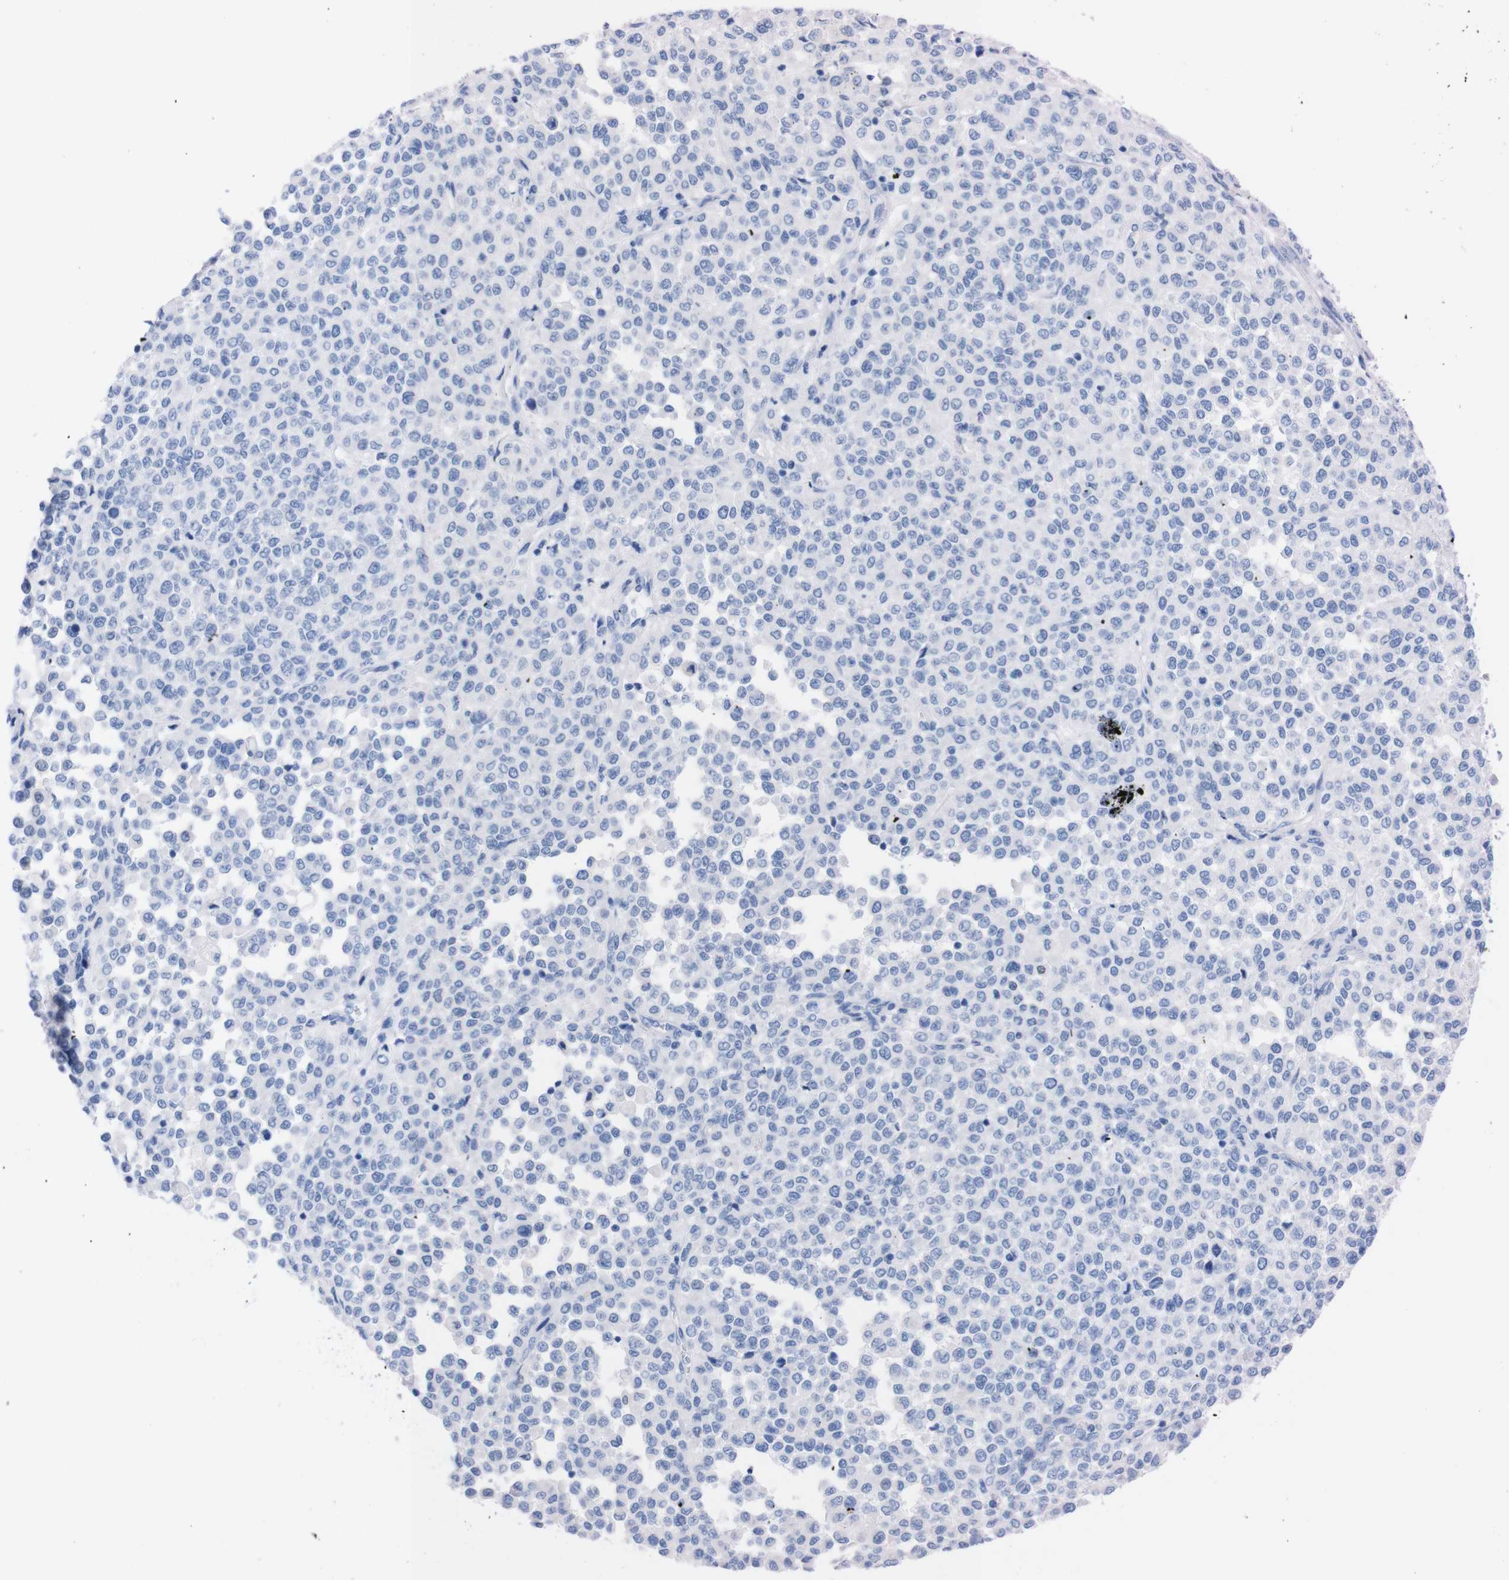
{"staining": {"intensity": "negative", "quantity": "none", "location": "none"}, "tissue": "melanoma", "cell_type": "Tumor cells", "image_type": "cancer", "snomed": [{"axis": "morphology", "description": "Malignant melanoma, Metastatic site"}, {"axis": "topography", "description": "Pancreas"}], "caption": "Immunohistochemistry (IHC) histopathology image of human malignant melanoma (metastatic site) stained for a protein (brown), which displays no expression in tumor cells. The staining is performed using DAB (3,3'-diaminobenzidine) brown chromogen with nuclei counter-stained in using hematoxylin.", "gene": "P2RY12", "patient": {"sex": "female", "age": 30}}